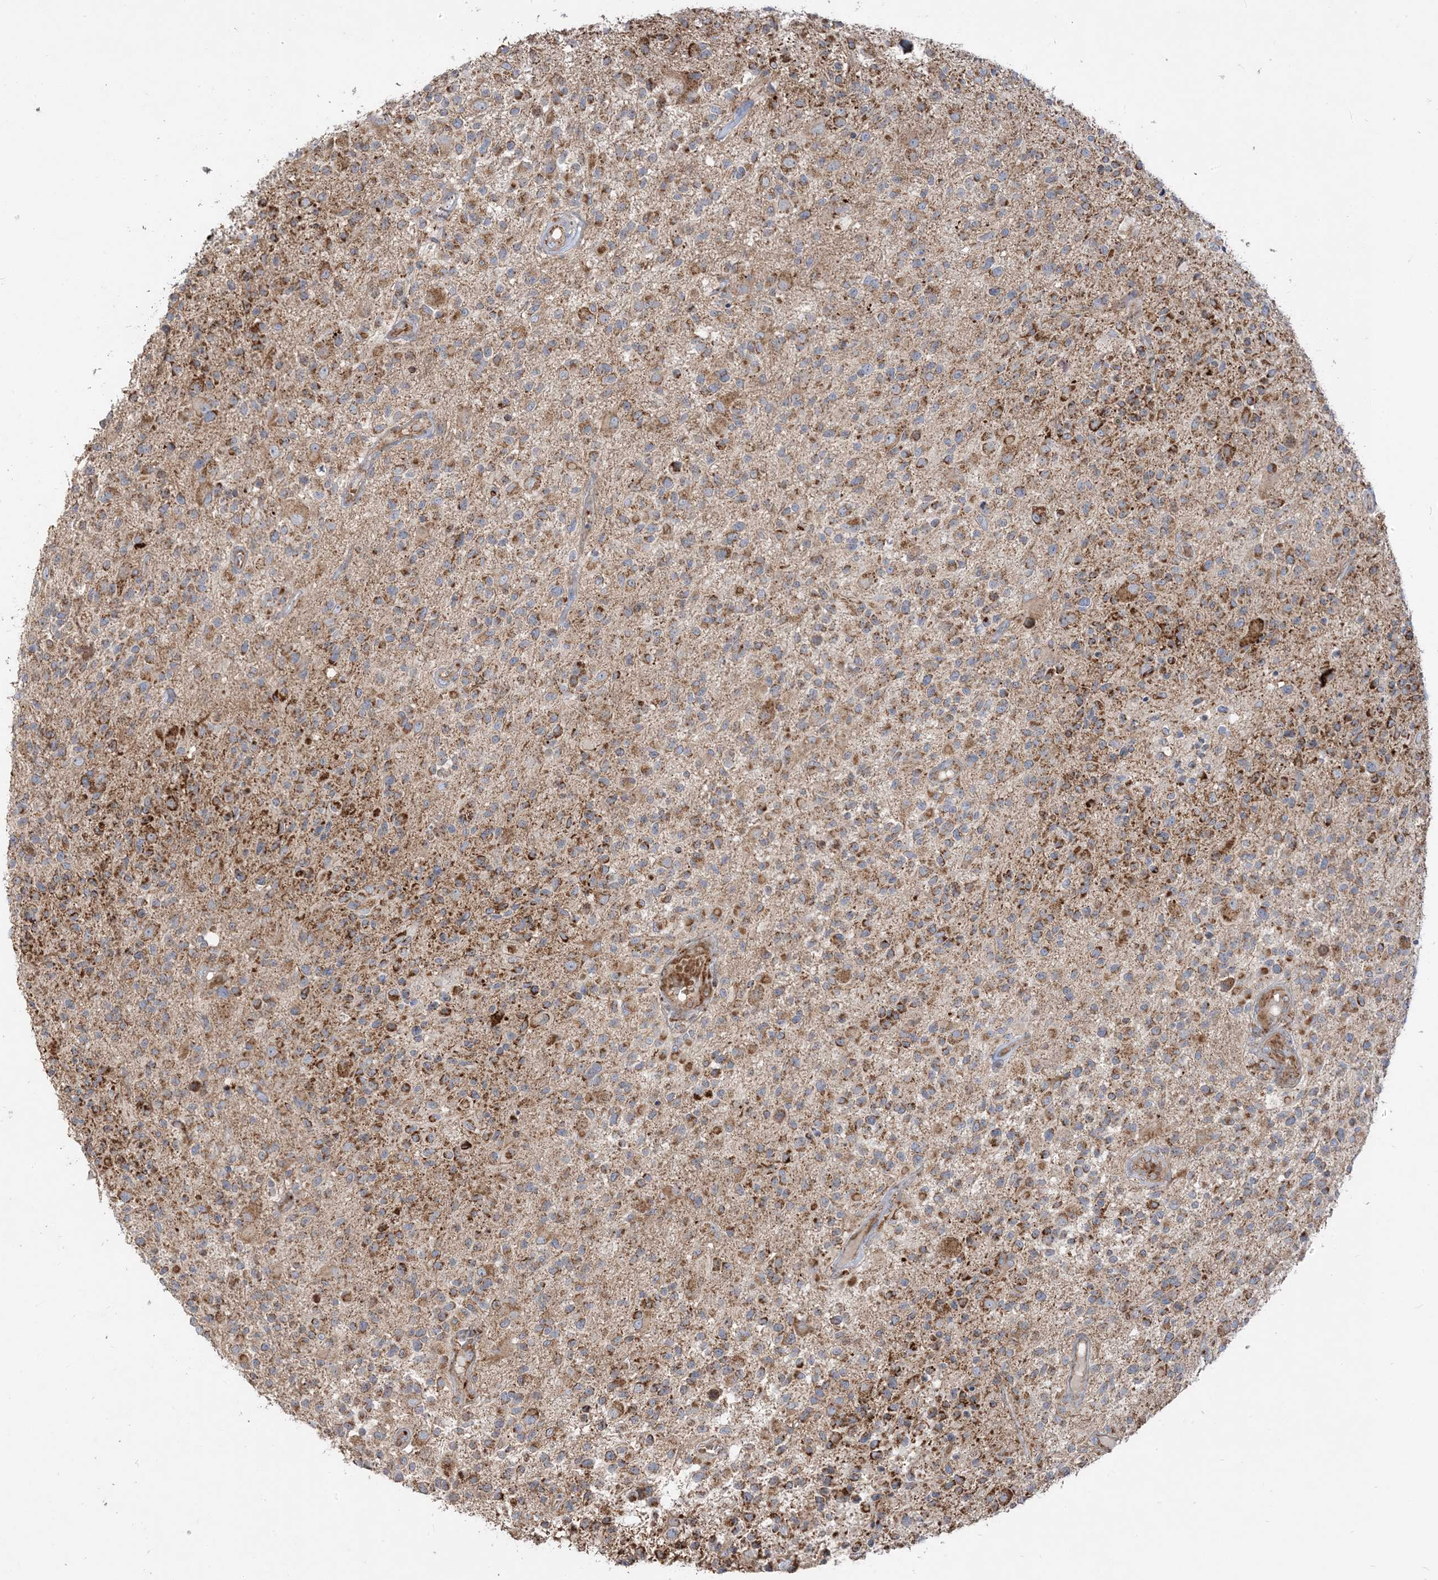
{"staining": {"intensity": "moderate", "quantity": ">75%", "location": "cytoplasmic/membranous"}, "tissue": "glioma", "cell_type": "Tumor cells", "image_type": "cancer", "snomed": [{"axis": "morphology", "description": "Glioma, malignant, High grade"}, {"axis": "morphology", "description": "Glioblastoma, NOS"}, {"axis": "topography", "description": "Brain"}], "caption": "Glioma stained for a protein reveals moderate cytoplasmic/membranous positivity in tumor cells. Using DAB (brown) and hematoxylin (blue) stains, captured at high magnification using brightfield microscopy.", "gene": "AARS2", "patient": {"sex": "male", "age": 60}}